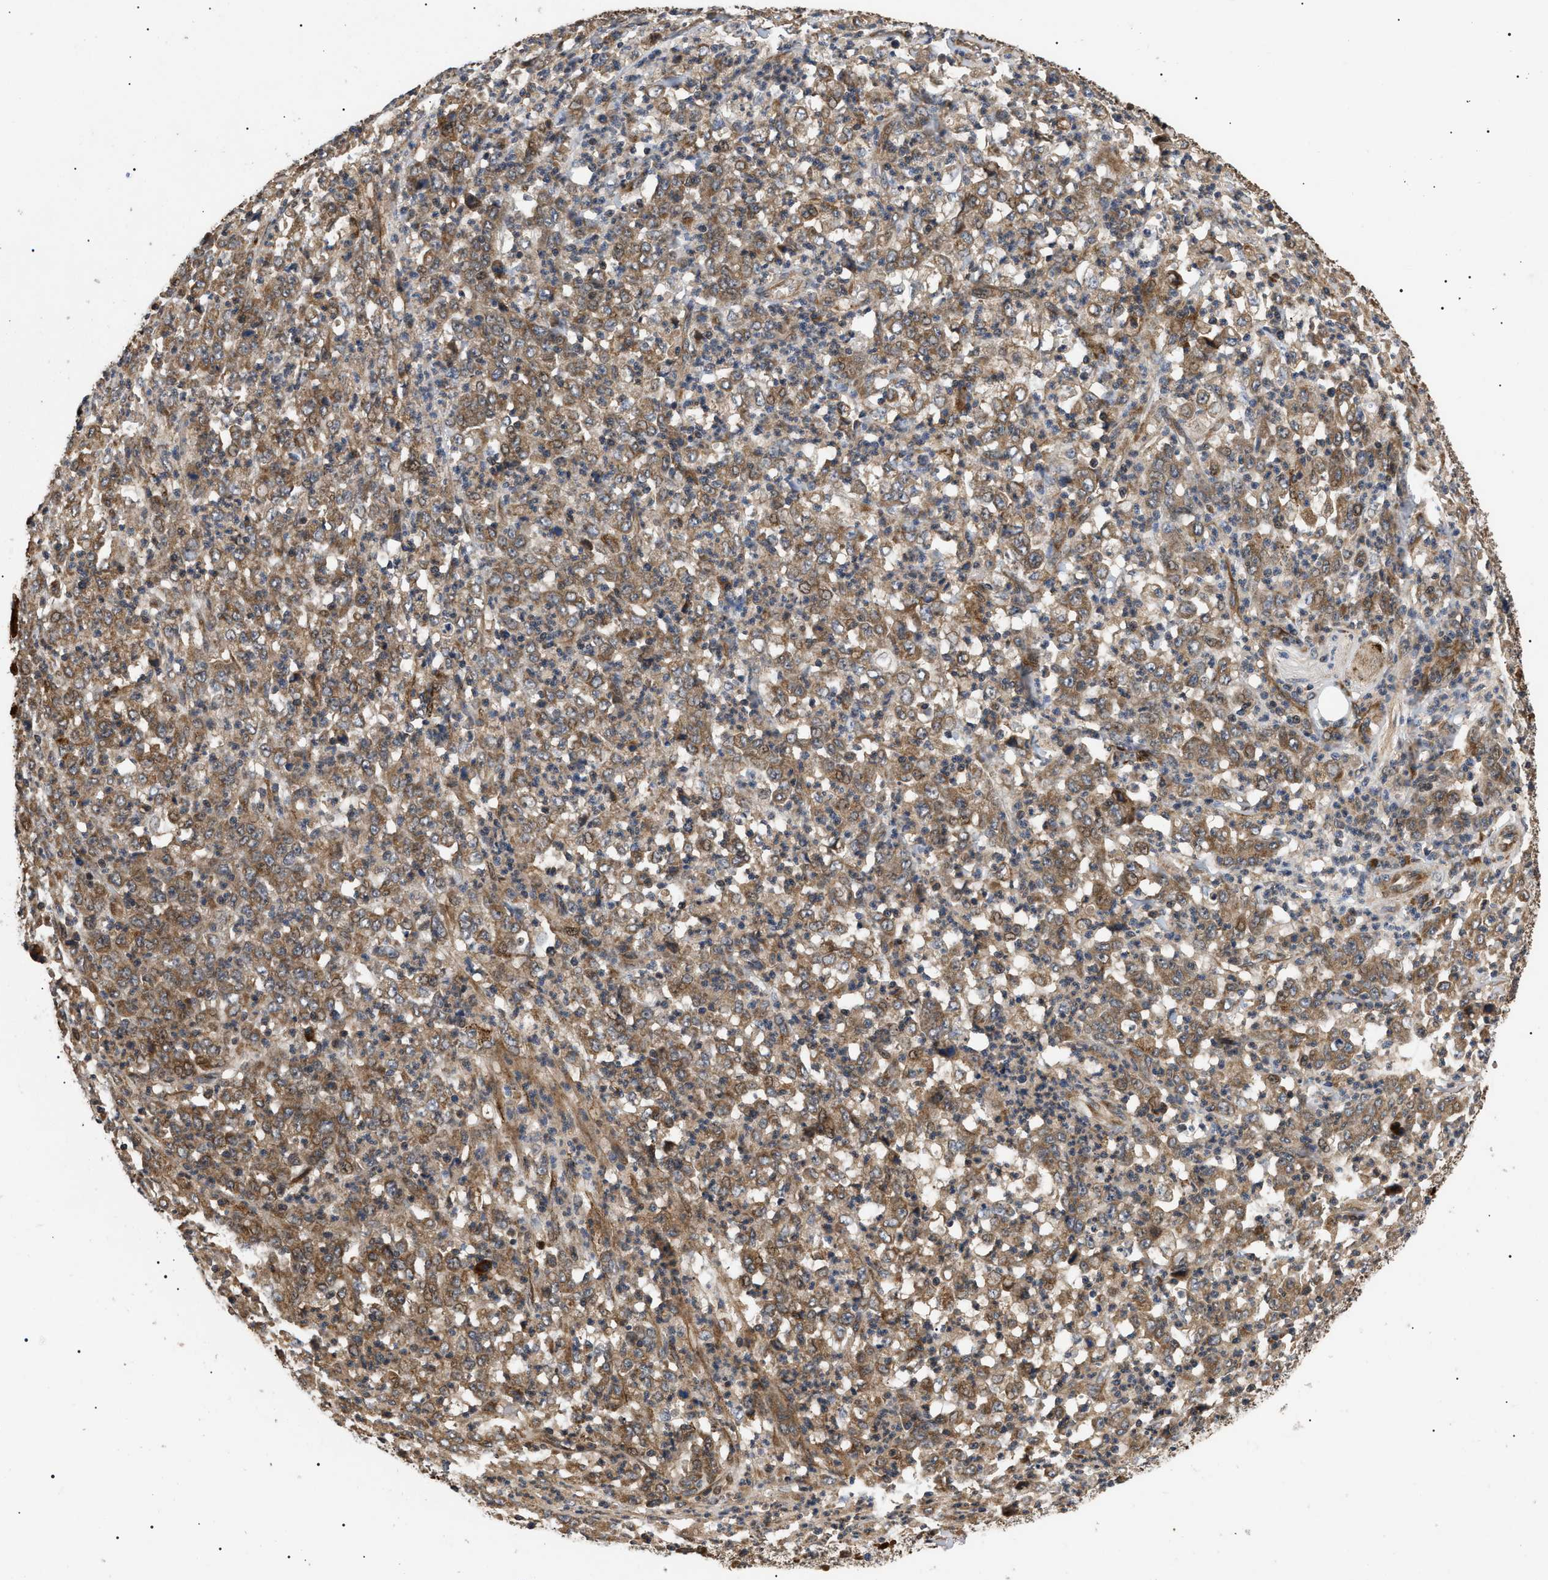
{"staining": {"intensity": "moderate", "quantity": ">75%", "location": "cytoplasmic/membranous,nuclear"}, "tissue": "stomach cancer", "cell_type": "Tumor cells", "image_type": "cancer", "snomed": [{"axis": "morphology", "description": "Adenocarcinoma, NOS"}, {"axis": "topography", "description": "Stomach, lower"}], "caption": "Stomach adenocarcinoma stained with DAB (3,3'-diaminobenzidine) immunohistochemistry (IHC) reveals medium levels of moderate cytoplasmic/membranous and nuclear expression in about >75% of tumor cells. Nuclei are stained in blue.", "gene": "ASTL", "patient": {"sex": "female", "age": 71}}